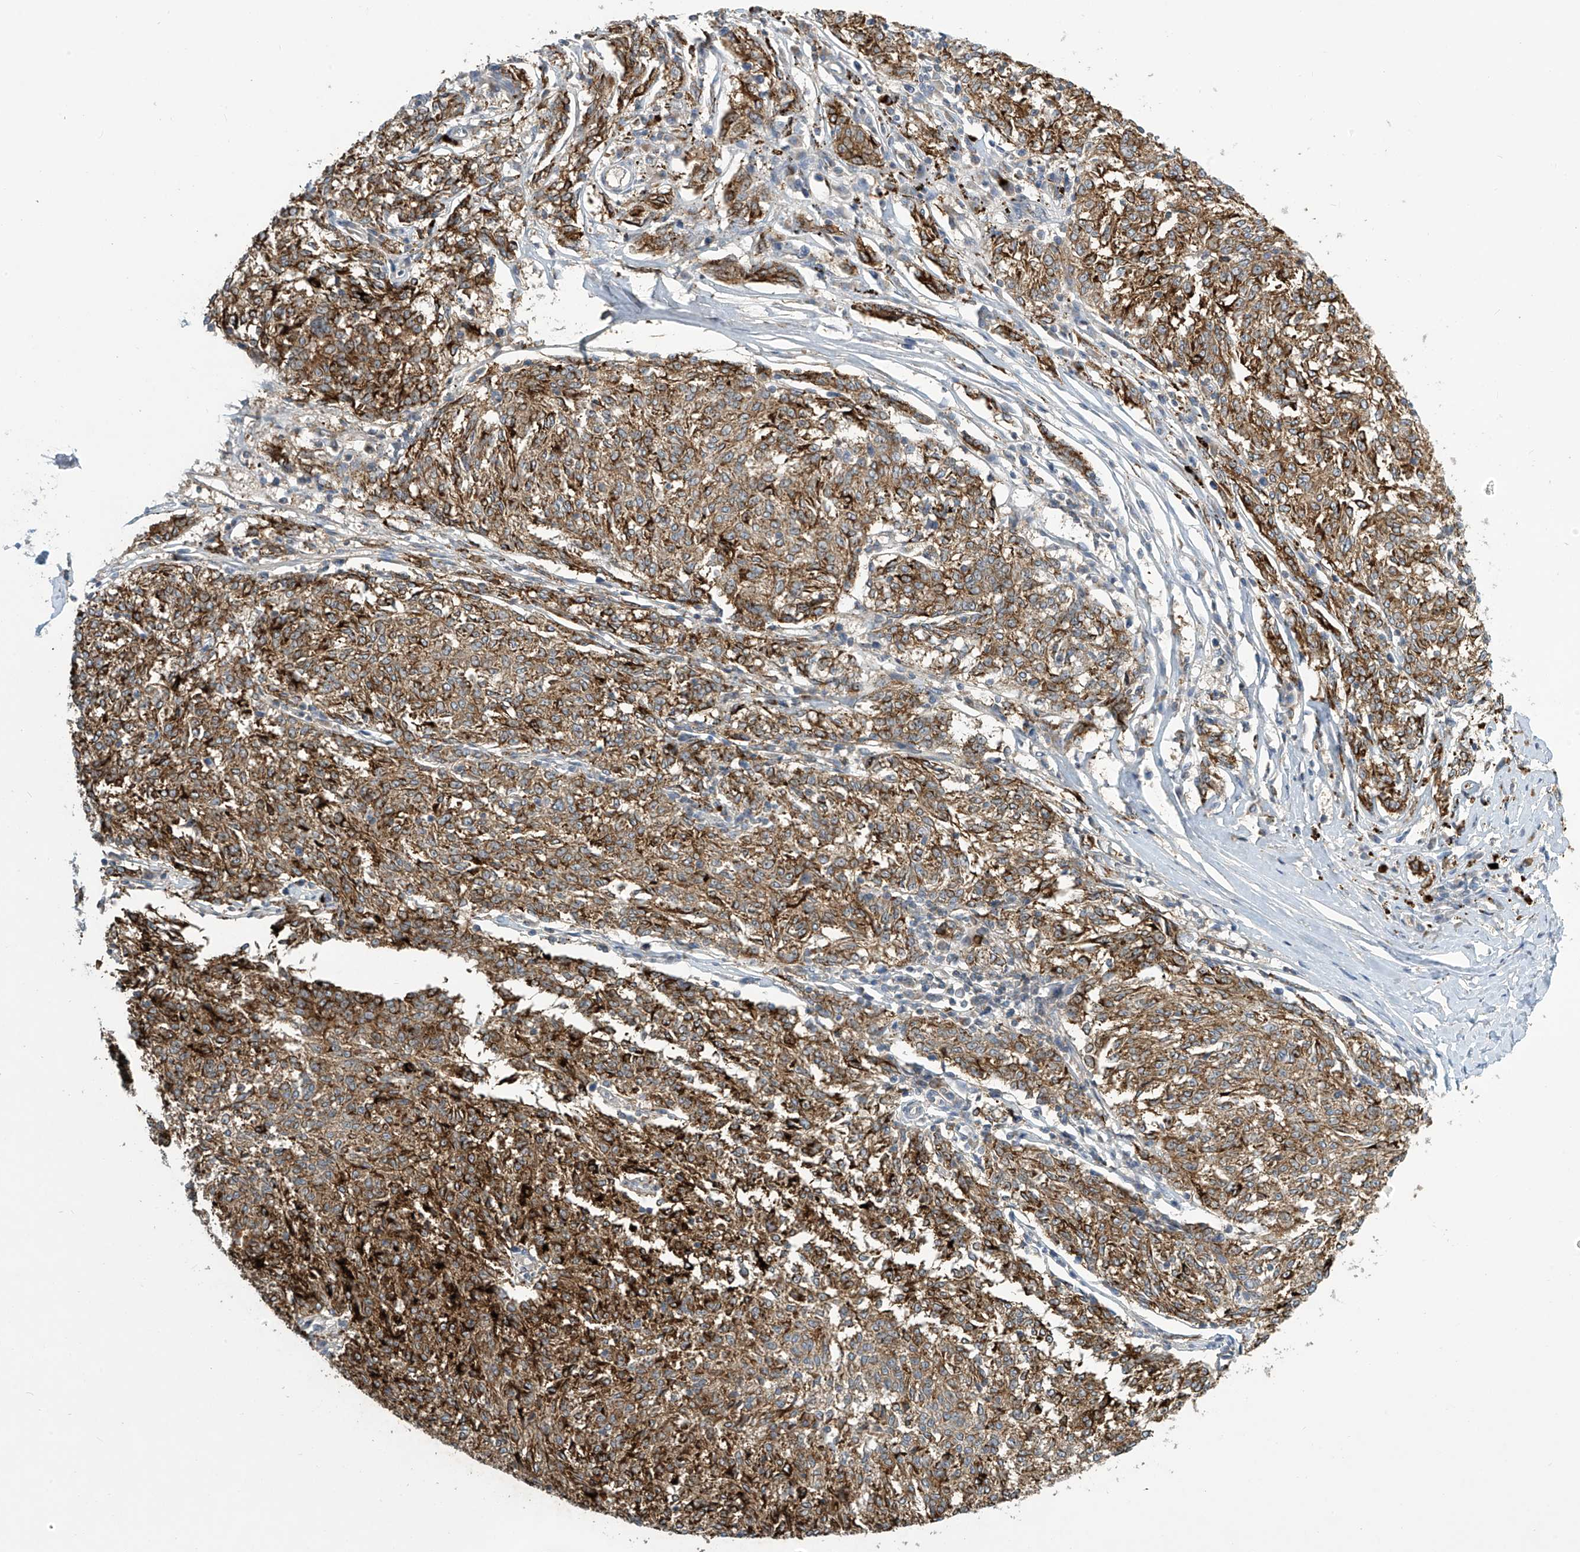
{"staining": {"intensity": "moderate", "quantity": ">75%", "location": "cytoplasmic/membranous"}, "tissue": "melanoma", "cell_type": "Tumor cells", "image_type": "cancer", "snomed": [{"axis": "morphology", "description": "Malignant melanoma, NOS"}, {"axis": "topography", "description": "Skin"}], "caption": "Immunohistochemistry (IHC) staining of malignant melanoma, which shows medium levels of moderate cytoplasmic/membranous positivity in approximately >75% of tumor cells indicating moderate cytoplasmic/membranous protein positivity. The staining was performed using DAB (brown) for protein detection and nuclei were counterstained in hematoxylin (blue).", "gene": "IBA57", "patient": {"sex": "female", "age": 72}}